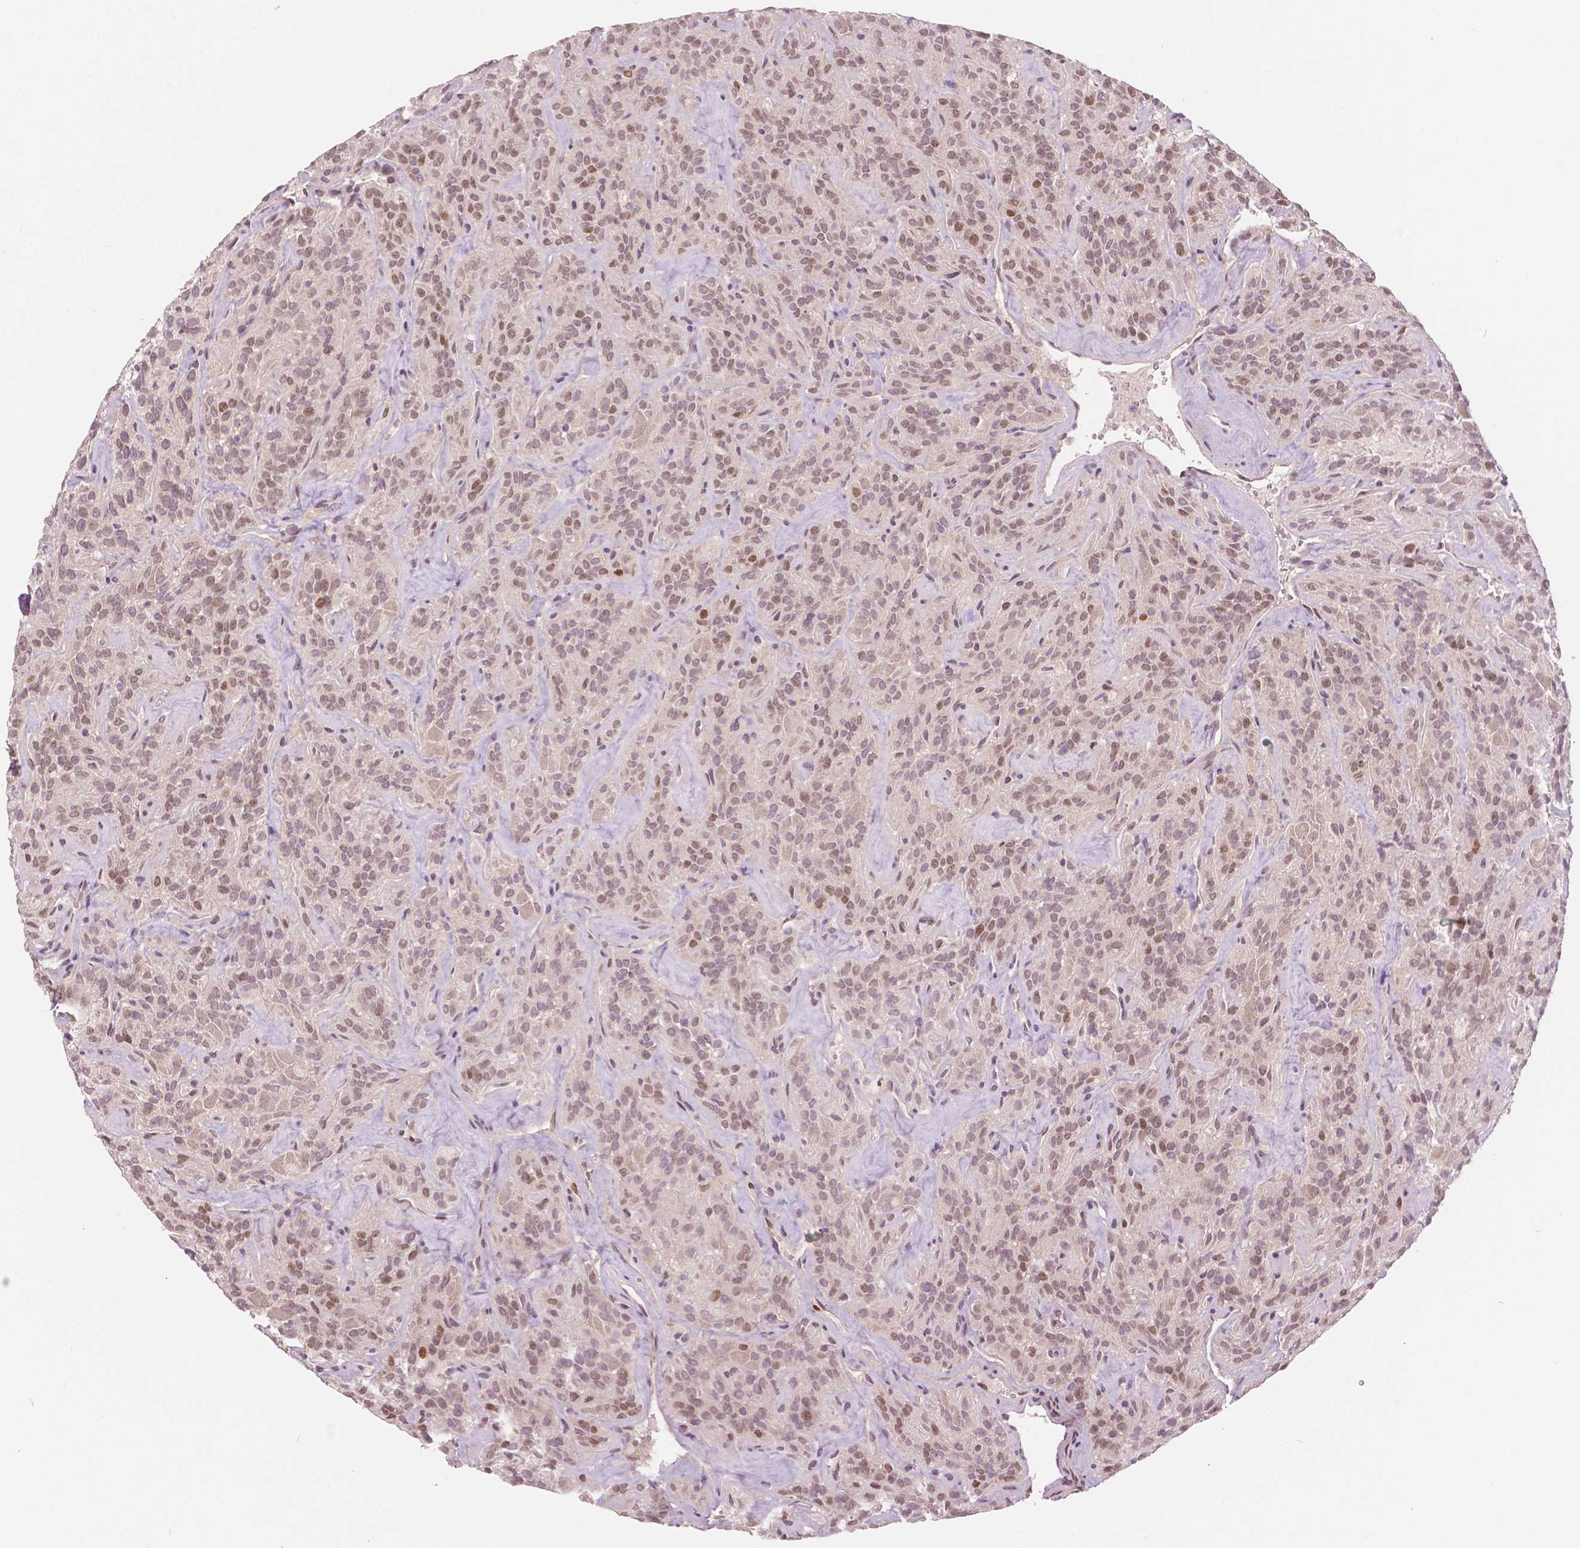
{"staining": {"intensity": "moderate", "quantity": "<25%", "location": "nuclear"}, "tissue": "thyroid cancer", "cell_type": "Tumor cells", "image_type": "cancer", "snomed": [{"axis": "morphology", "description": "Papillary adenocarcinoma, NOS"}, {"axis": "topography", "description": "Thyroid gland"}], "caption": "About <25% of tumor cells in thyroid cancer (papillary adenocarcinoma) show moderate nuclear protein expression as visualized by brown immunohistochemical staining.", "gene": "NSD2", "patient": {"sex": "female", "age": 45}}